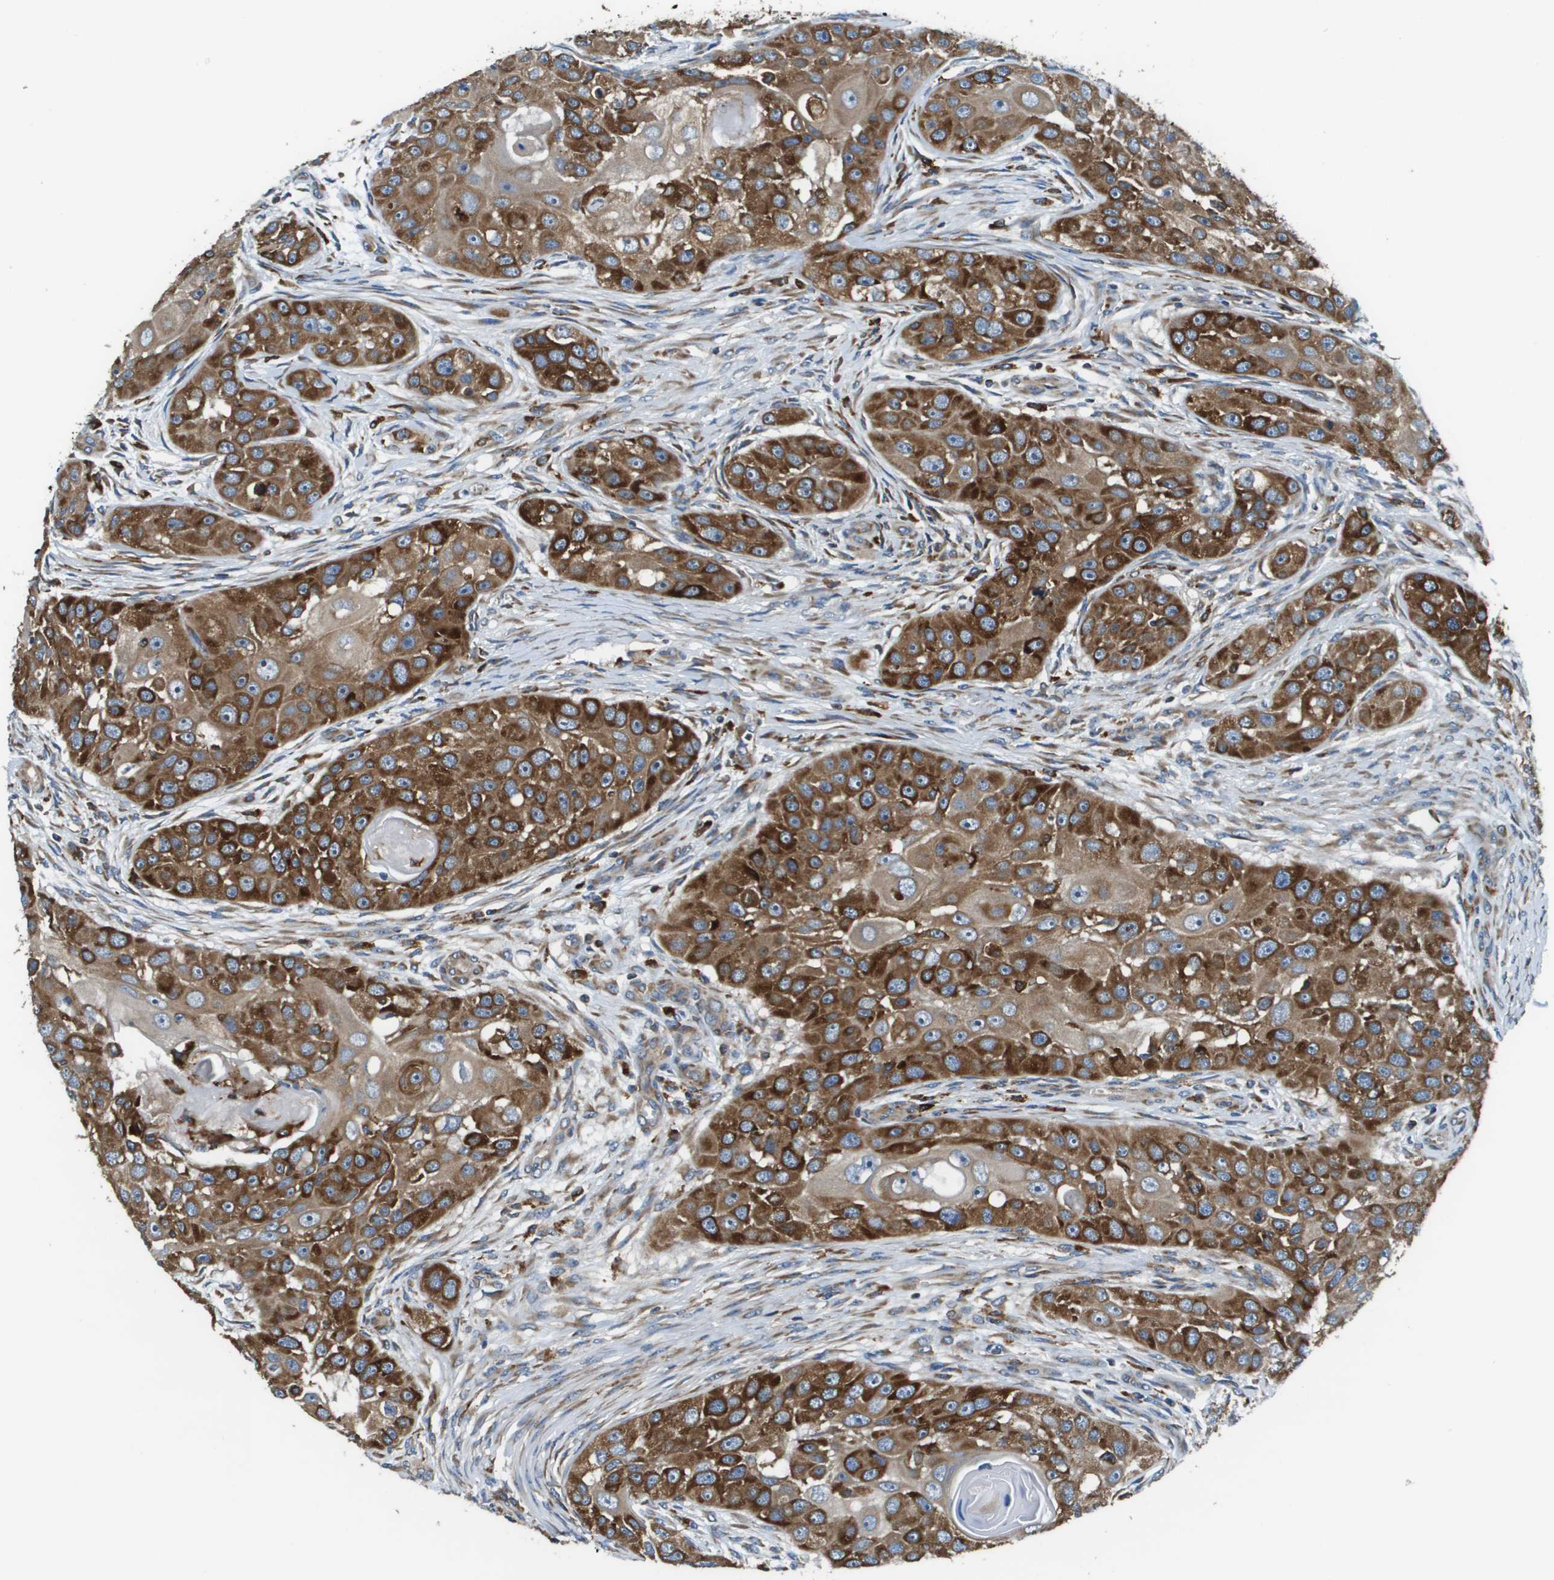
{"staining": {"intensity": "strong", "quantity": ">75%", "location": "cytoplasmic/membranous"}, "tissue": "head and neck cancer", "cell_type": "Tumor cells", "image_type": "cancer", "snomed": [{"axis": "morphology", "description": "Normal tissue, NOS"}, {"axis": "morphology", "description": "Squamous cell carcinoma, NOS"}, {"axis": "topography", "description": "Skeletal muscle"}, {"axis": "topography", "description": "Head-Neck"}], "caption": "Head and neck cancer tissue shows strong cytoplasmic/membranous positivity in about >75% of tumor cells, visualized by immunohistochemistry.", "gene": "CNPY3", "patient": {"sex": "male", "age": 51}}